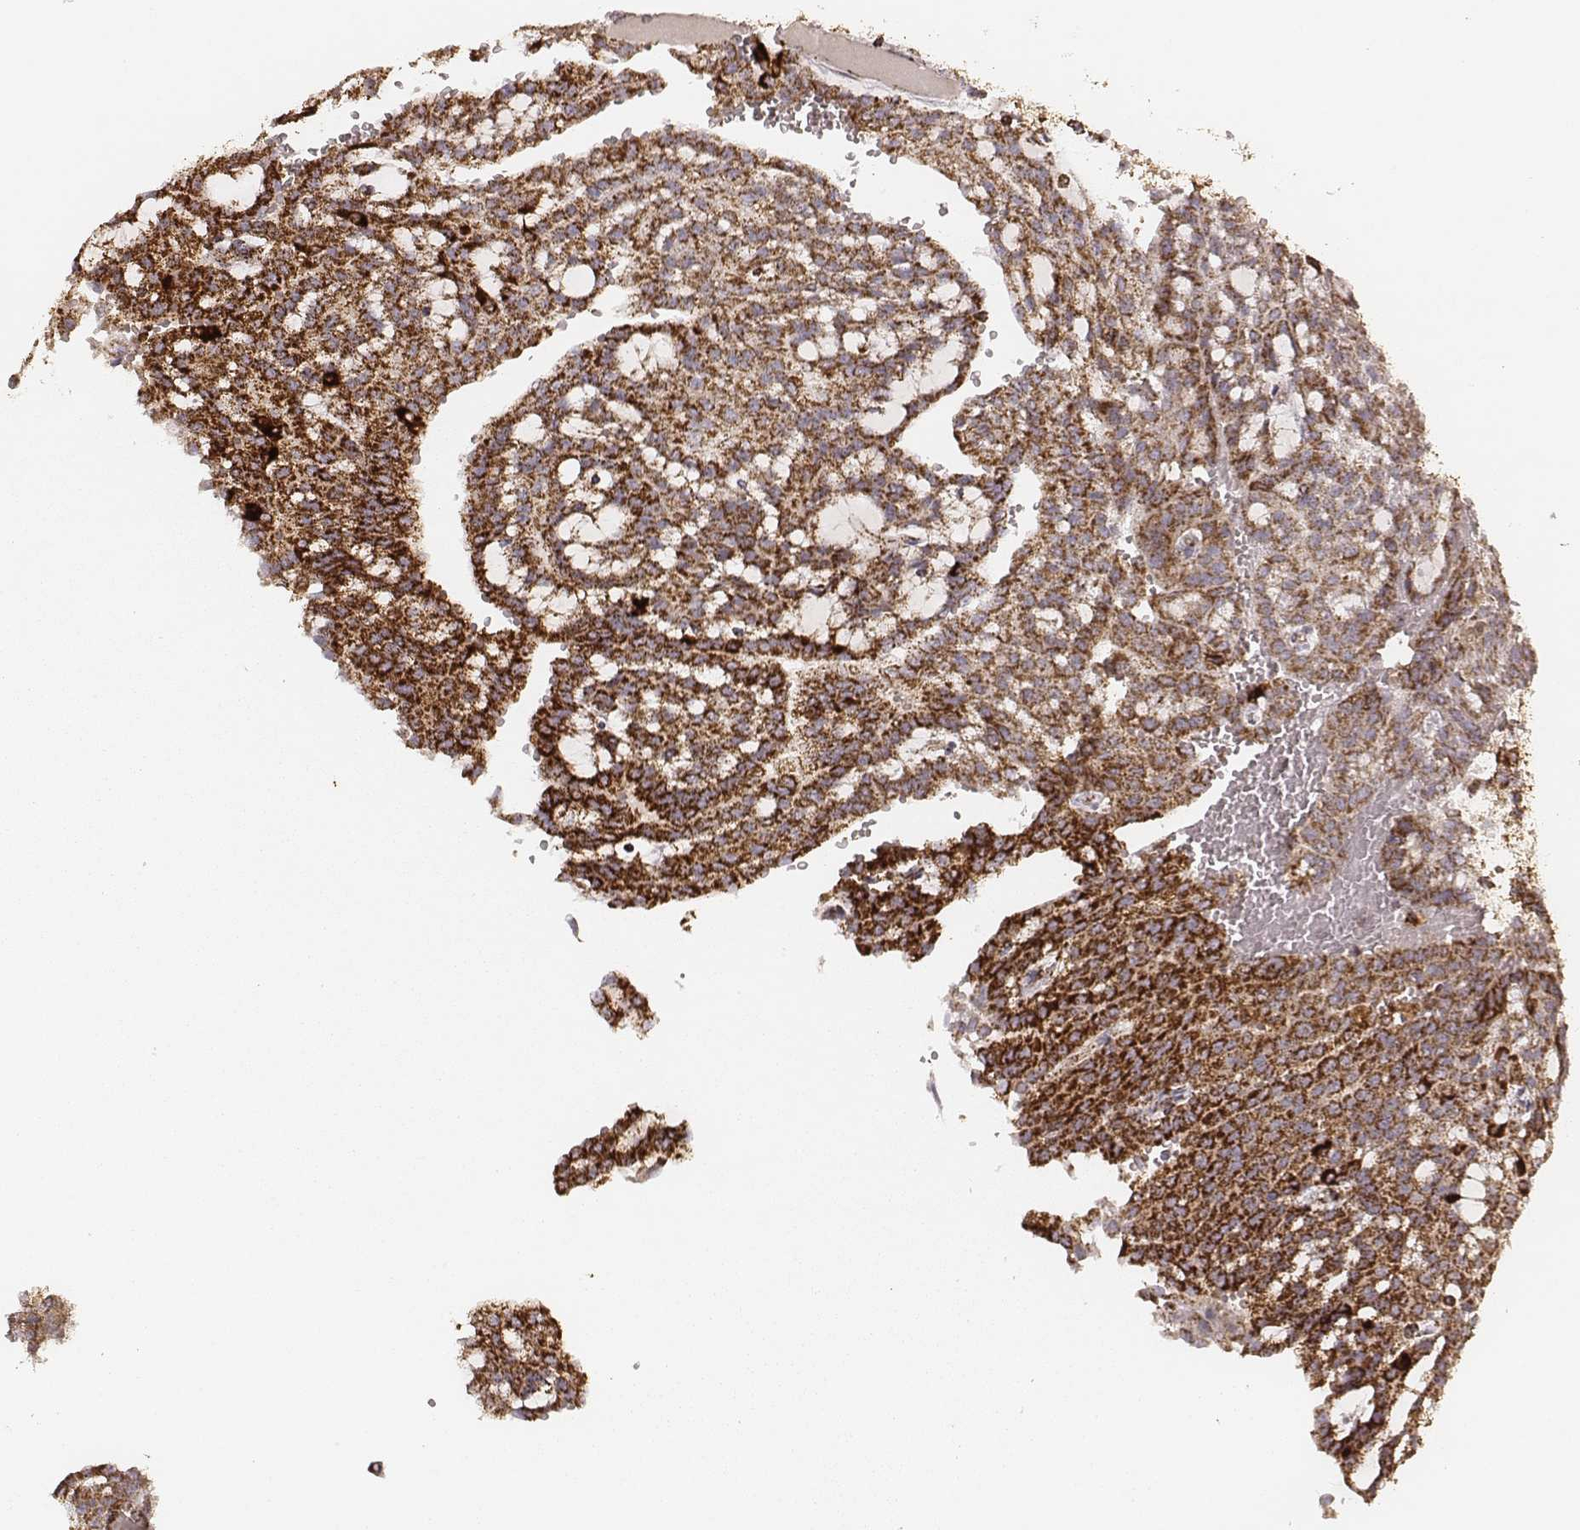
{"staining": {"intensity": "strong", "quantity": ">75%", "location": "cytoplasmic/membranous"}, "tissue": "renal cancer", "cell_type": "Tumor cells", "image_type": "cancer", "snomed": [{"axis": "morphology", "description": "Adenocarcinoma, NOS"}, {"axis": "topography", "description": "Kidney"}], "caption": "Immunohistochemistry of human renal cancer displays high levels of strong cytoplasmic/membranous expression in approximately >75% of tumor cells.", "gene": "CS", "patient": {"sex": "male", "age": 63}}